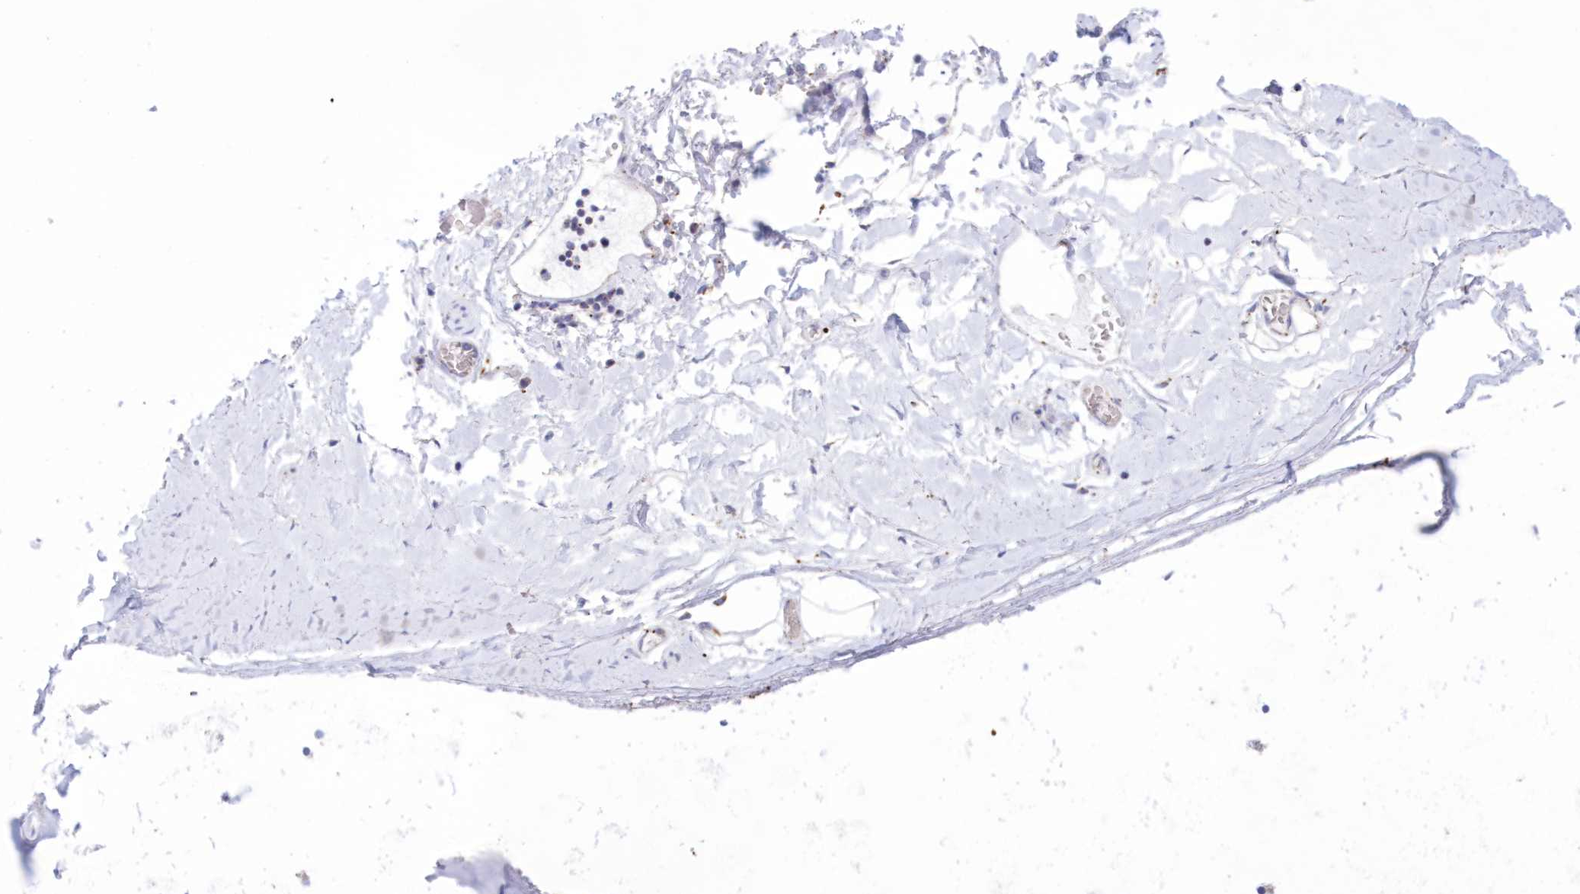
{"staining": {"intensity": "negative", "quantity": "none", "location": "none"}, "tissue": "adipose tissue", "cell_type": "Adipocytes", "image_type": "normal", "snomed": [{"axis": "morphology", "description": "Normal tissue, NOS"}, {"axis": "topography", "description": "Lymph node"}, {"axis": "topography", "description": "Bronchus"}], "caption": "Immunohistochemistry of benign human adipose tissue exhibits no positivity in adipocytes. Brightfield microscopy of immunohistochemistry (IHC) stained with DAB (3,3'-diaminobenzidine) (brown) and hematoxylin (blue), captured at high magnification.", "gene": "TPP1", "patient": {"sex": "male", "age": 63}}